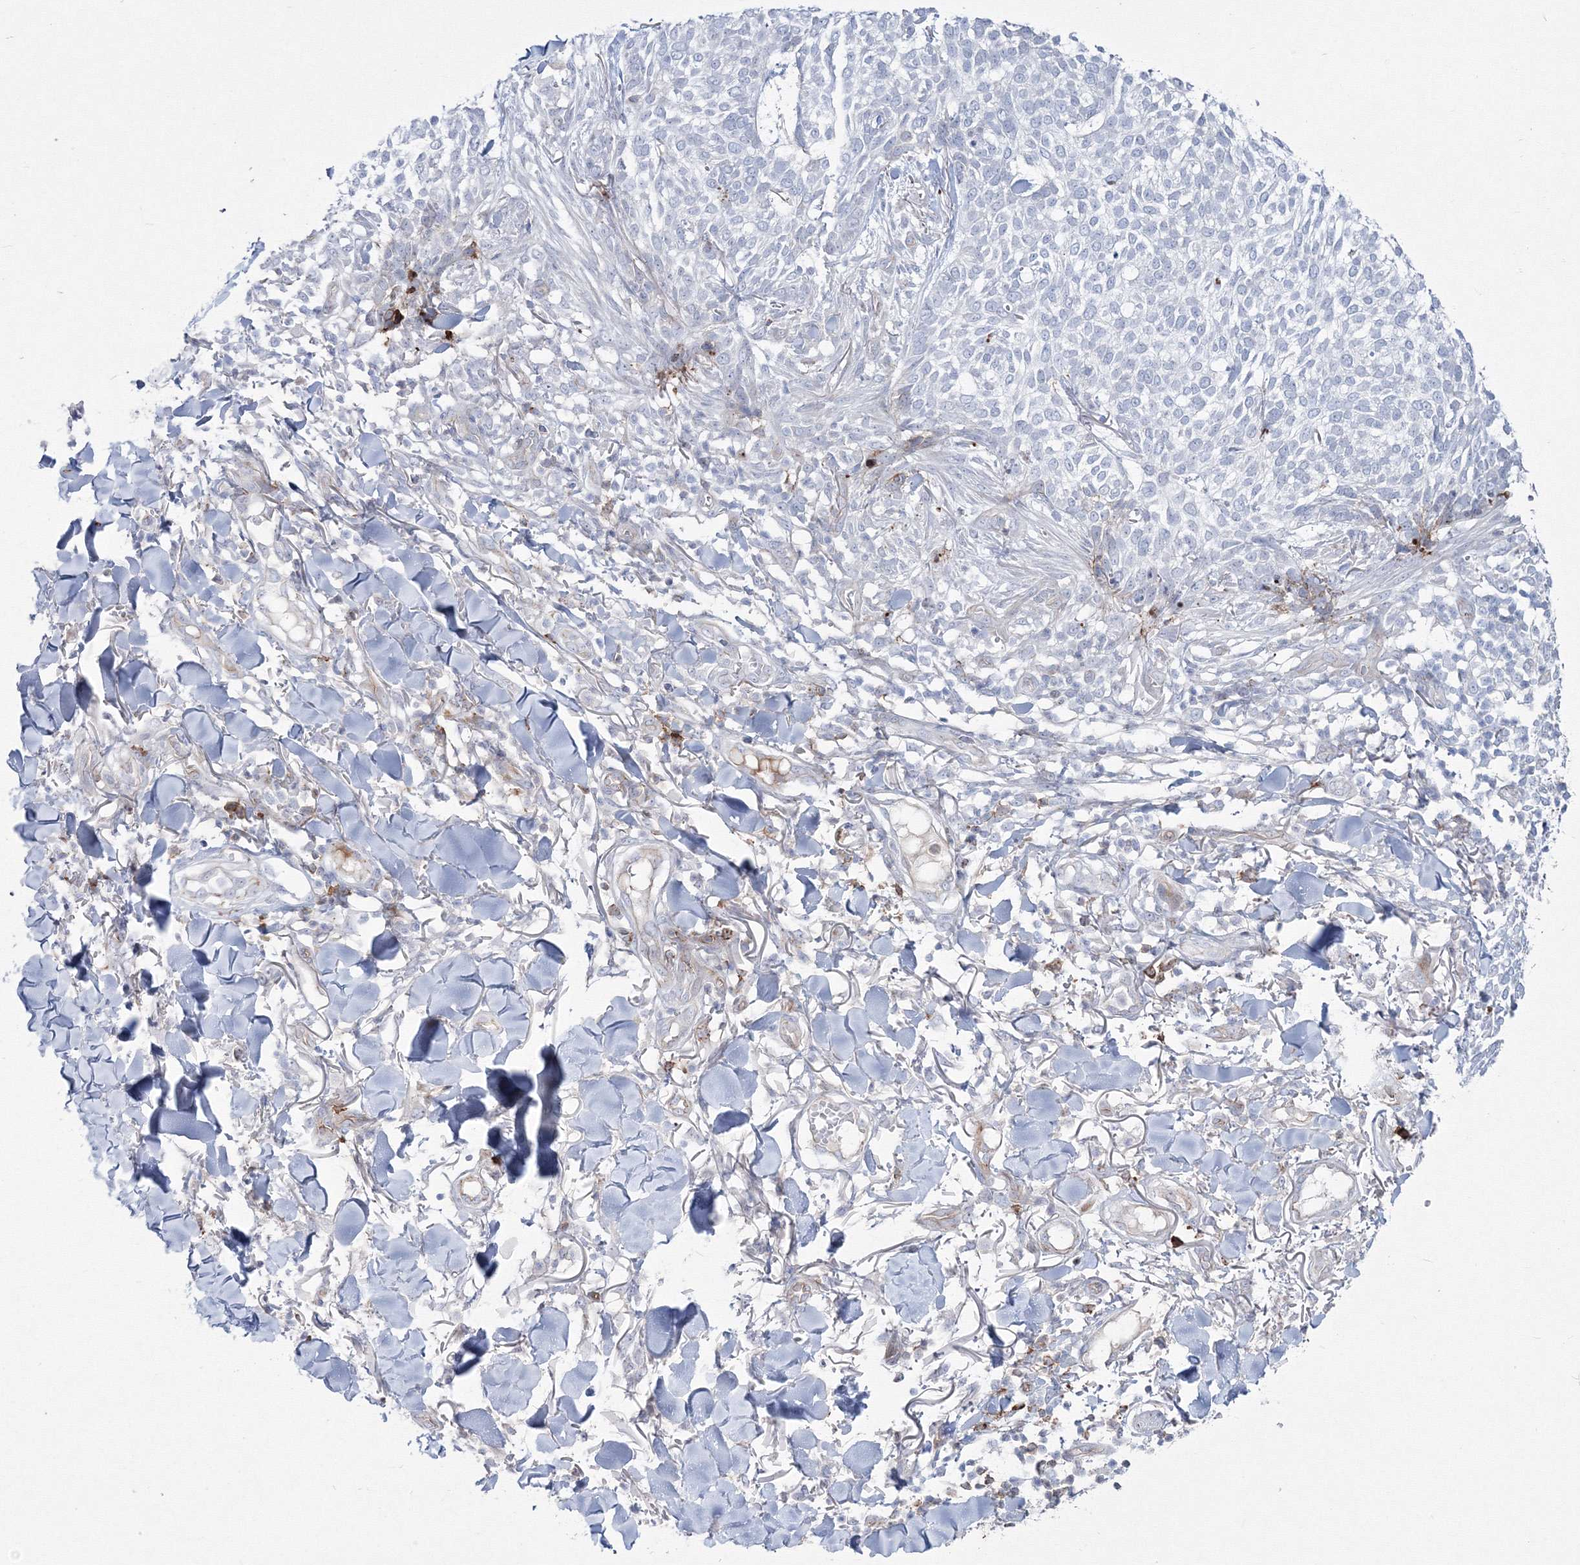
{"staining": {"intensity": "negative", "quantity": "none", "location": "none"}, "tissue": "skin cancer", "cell_type": "Tumor cells", "image_type": "cancer", "snomed": [{"axis": "morphology", "description": "Basal cell carcinoma"}, {"axis": "topography", "description": "Skin"}], "caption": "IHC photomicrograph of neoplastic tissue: human skin cancer (basal cell carcinoma) stained with DAB (3,3'-diaminobenzidine) shows no significant protein staining in tumor cells. (Stains: DAB (3,3'-diaminobenzidine) immunohistochemistry (IHC) with hematoxylin counter stain, Microscopy: brightfield microscopy at high magnification).", "gene": "HYAL2", "patient": {"sex": "female", "age": 64}}